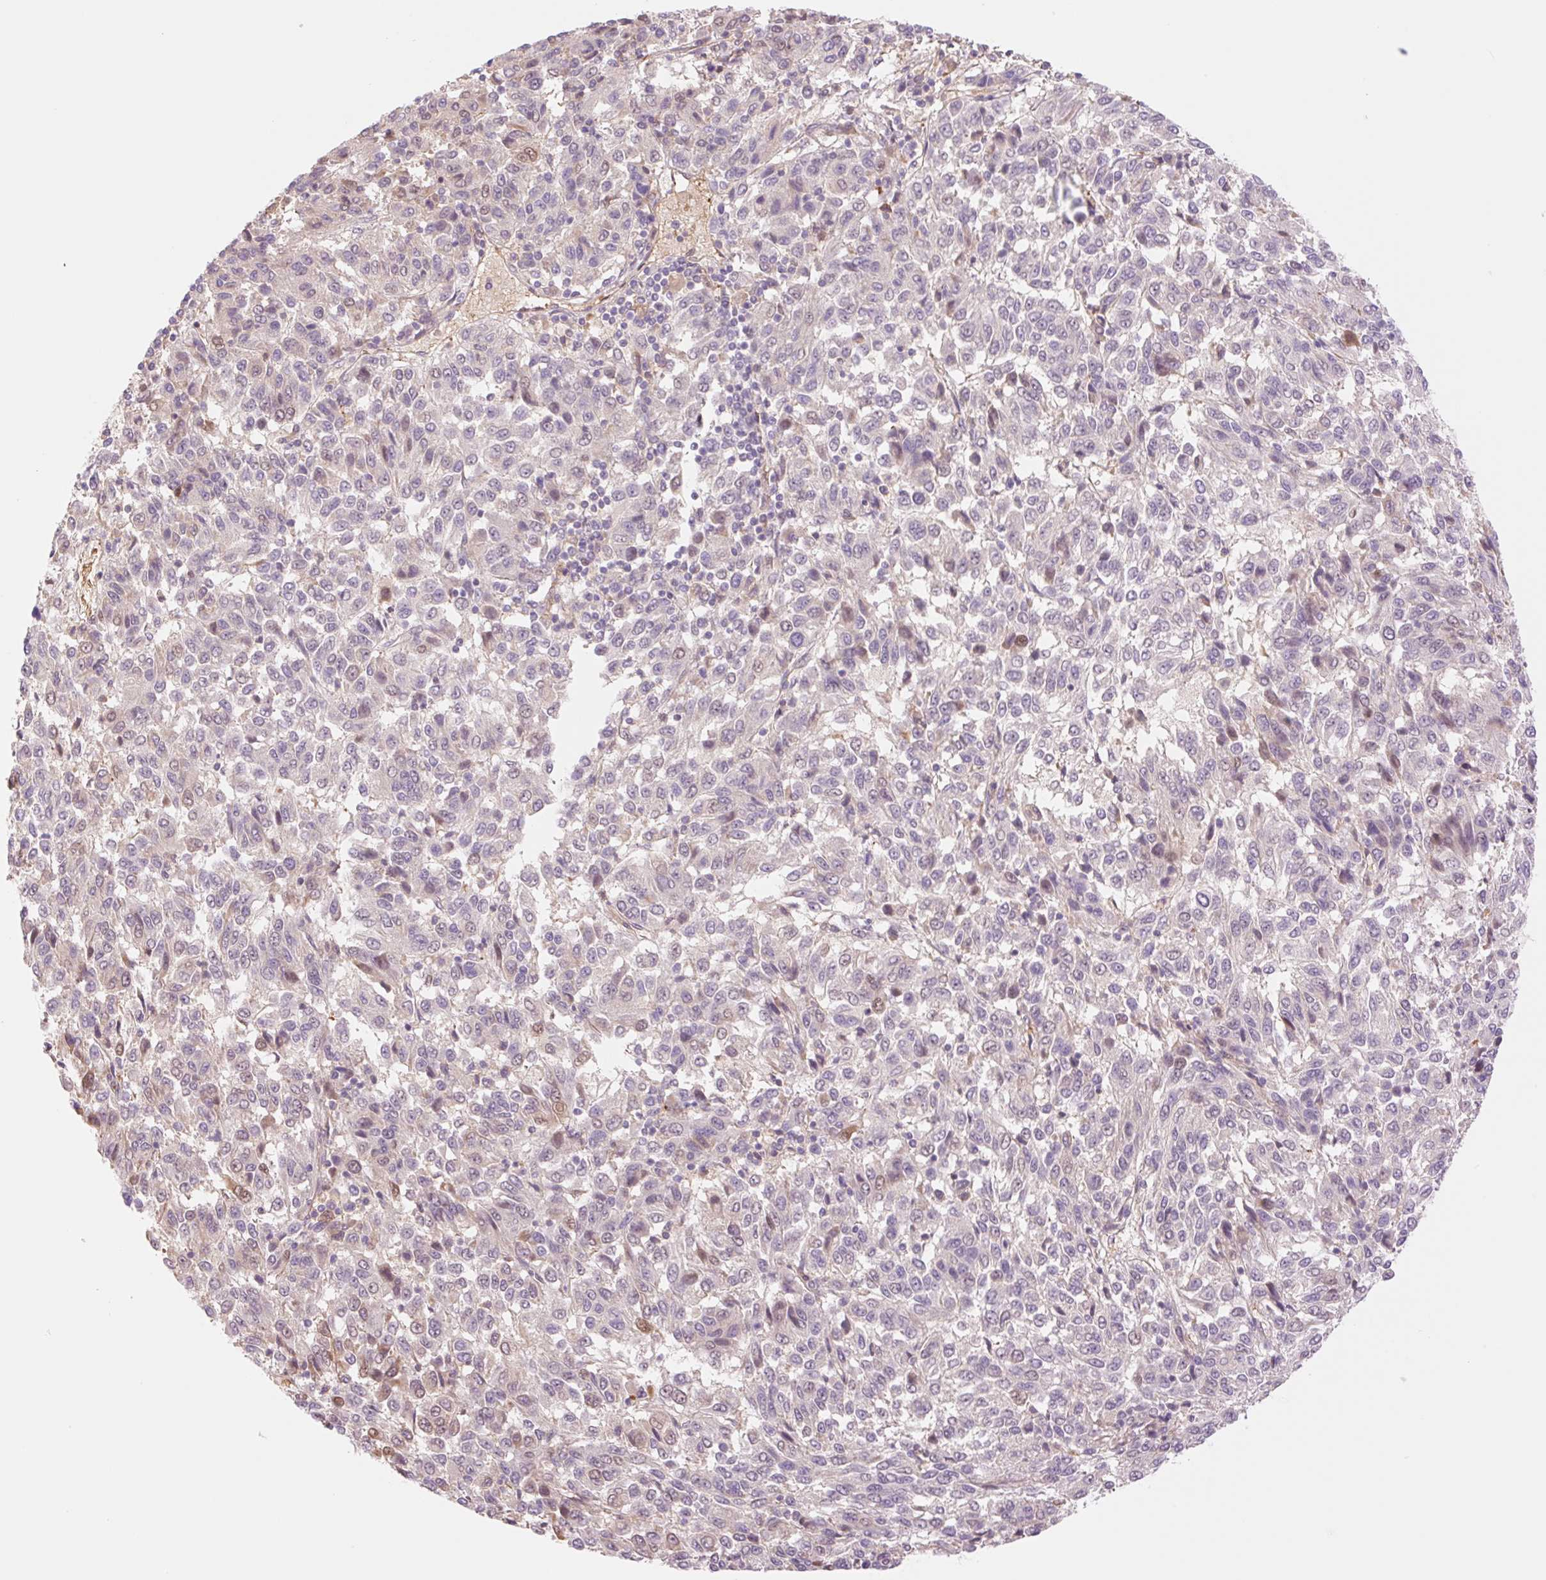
{"staining": {"intensity": "negative", "quantity": "none", "location": "none"}, "tissue": "melanoma", "cell_type": "Tumor cells", "image_type": "cancer", "snomed": [{"axis": "morphology", "description": "Malignant melanoma, Metastatic site"}, {"axis": "topography", "description": "Lung"}], "caption": "Image shows no significant protein expression in tumor cells of melanoma. Nuclei are stained in blue.", "gene": "HEBP1", "patient": {"sex": "male", "age": 64}}